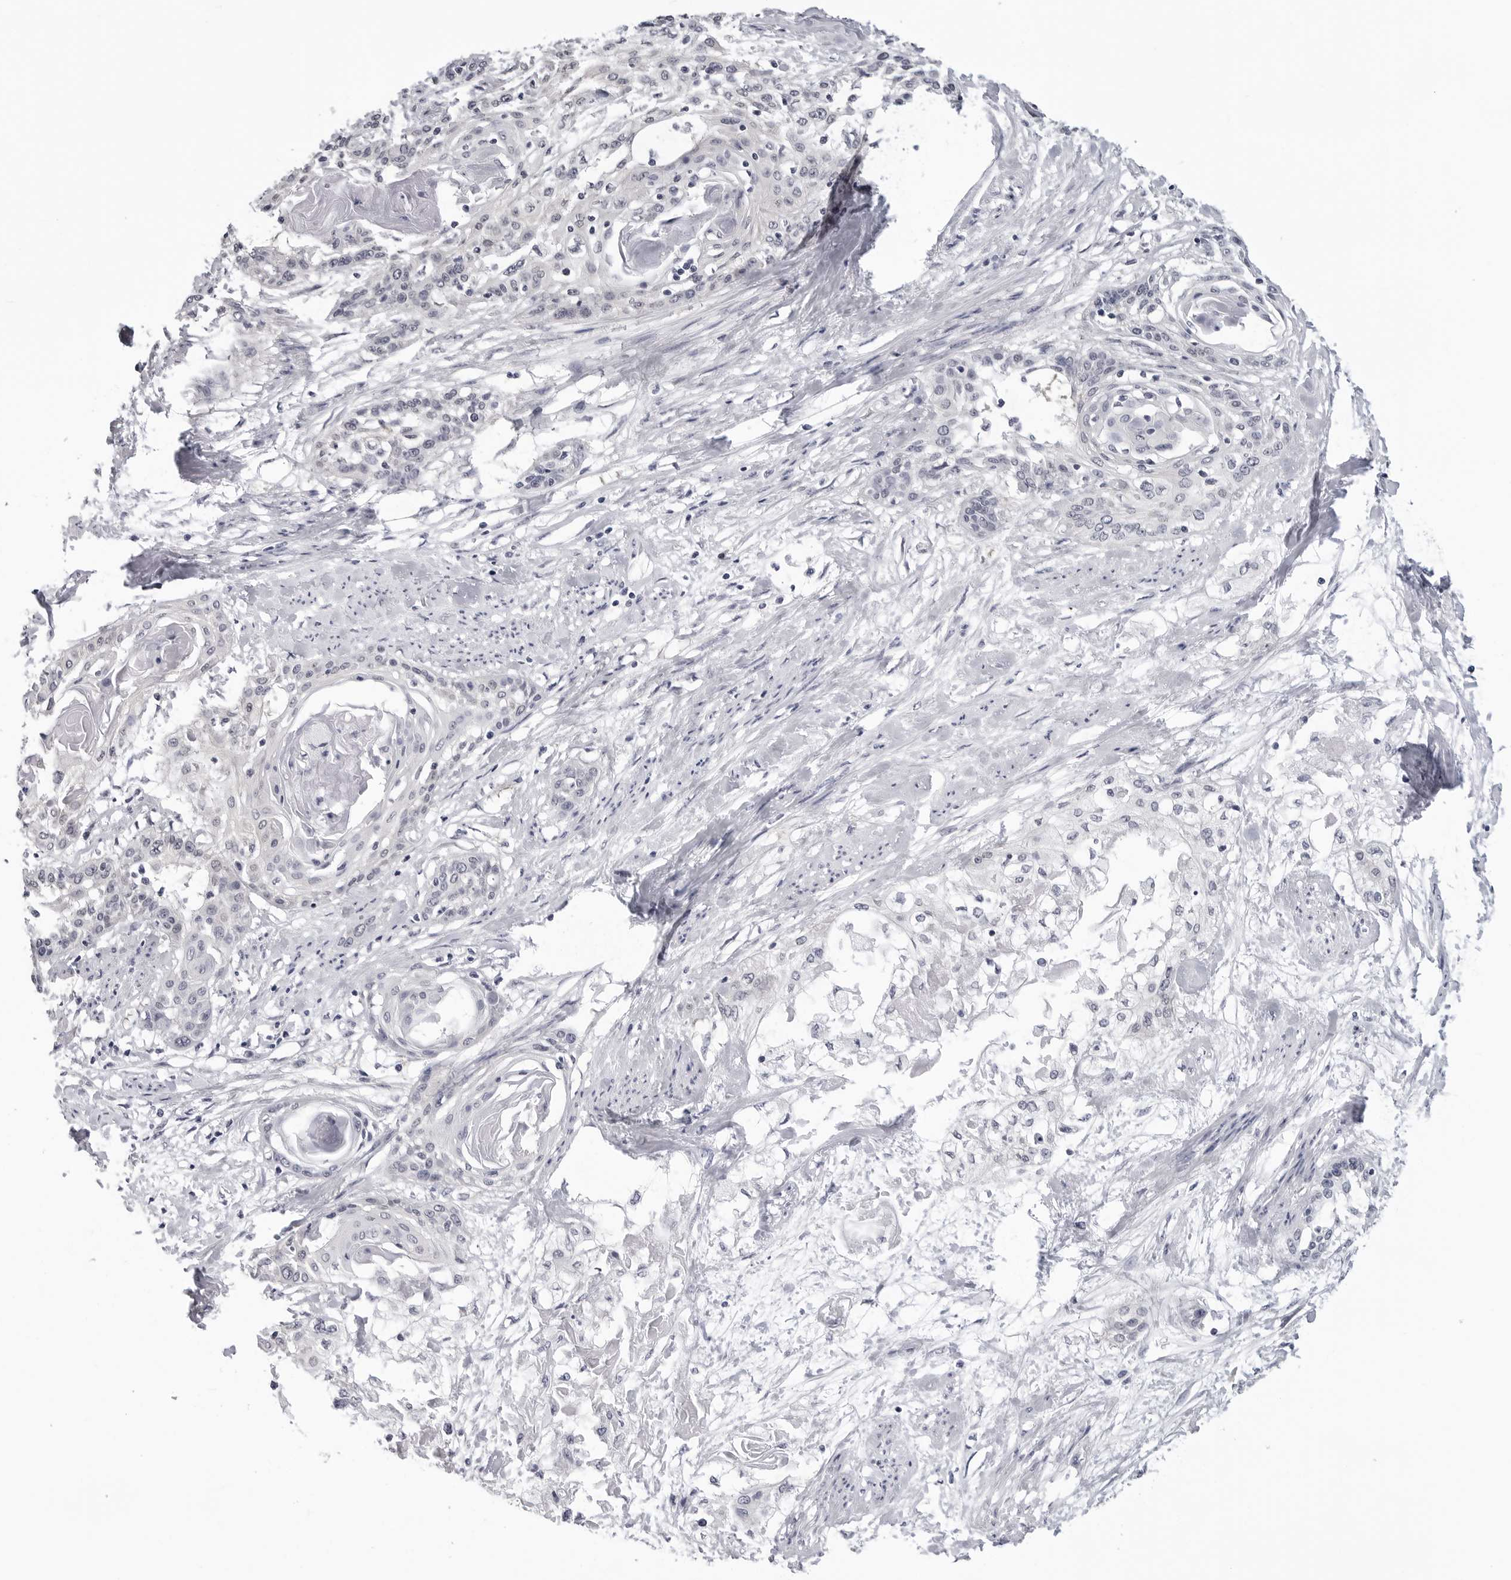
{"staining": {"intensity": "negative", "quantity": "none", "location": "none"}, "tissue": "cervical cancer", "cell_type": "Tumor cells", "image_type": "cancer", "snomed": [{"axis": "morphology", "description": "Squamous cell carcinoma, NOS"}, {"axis": "topography", "description": "Cervix"}], "caption": "Cervical squamous cell carcinoma was stained to show a protein in brown. There is no significant staining in tumor cells.", "gene": "TRMT13", "patient": {"sex": "female", "age": 57}}